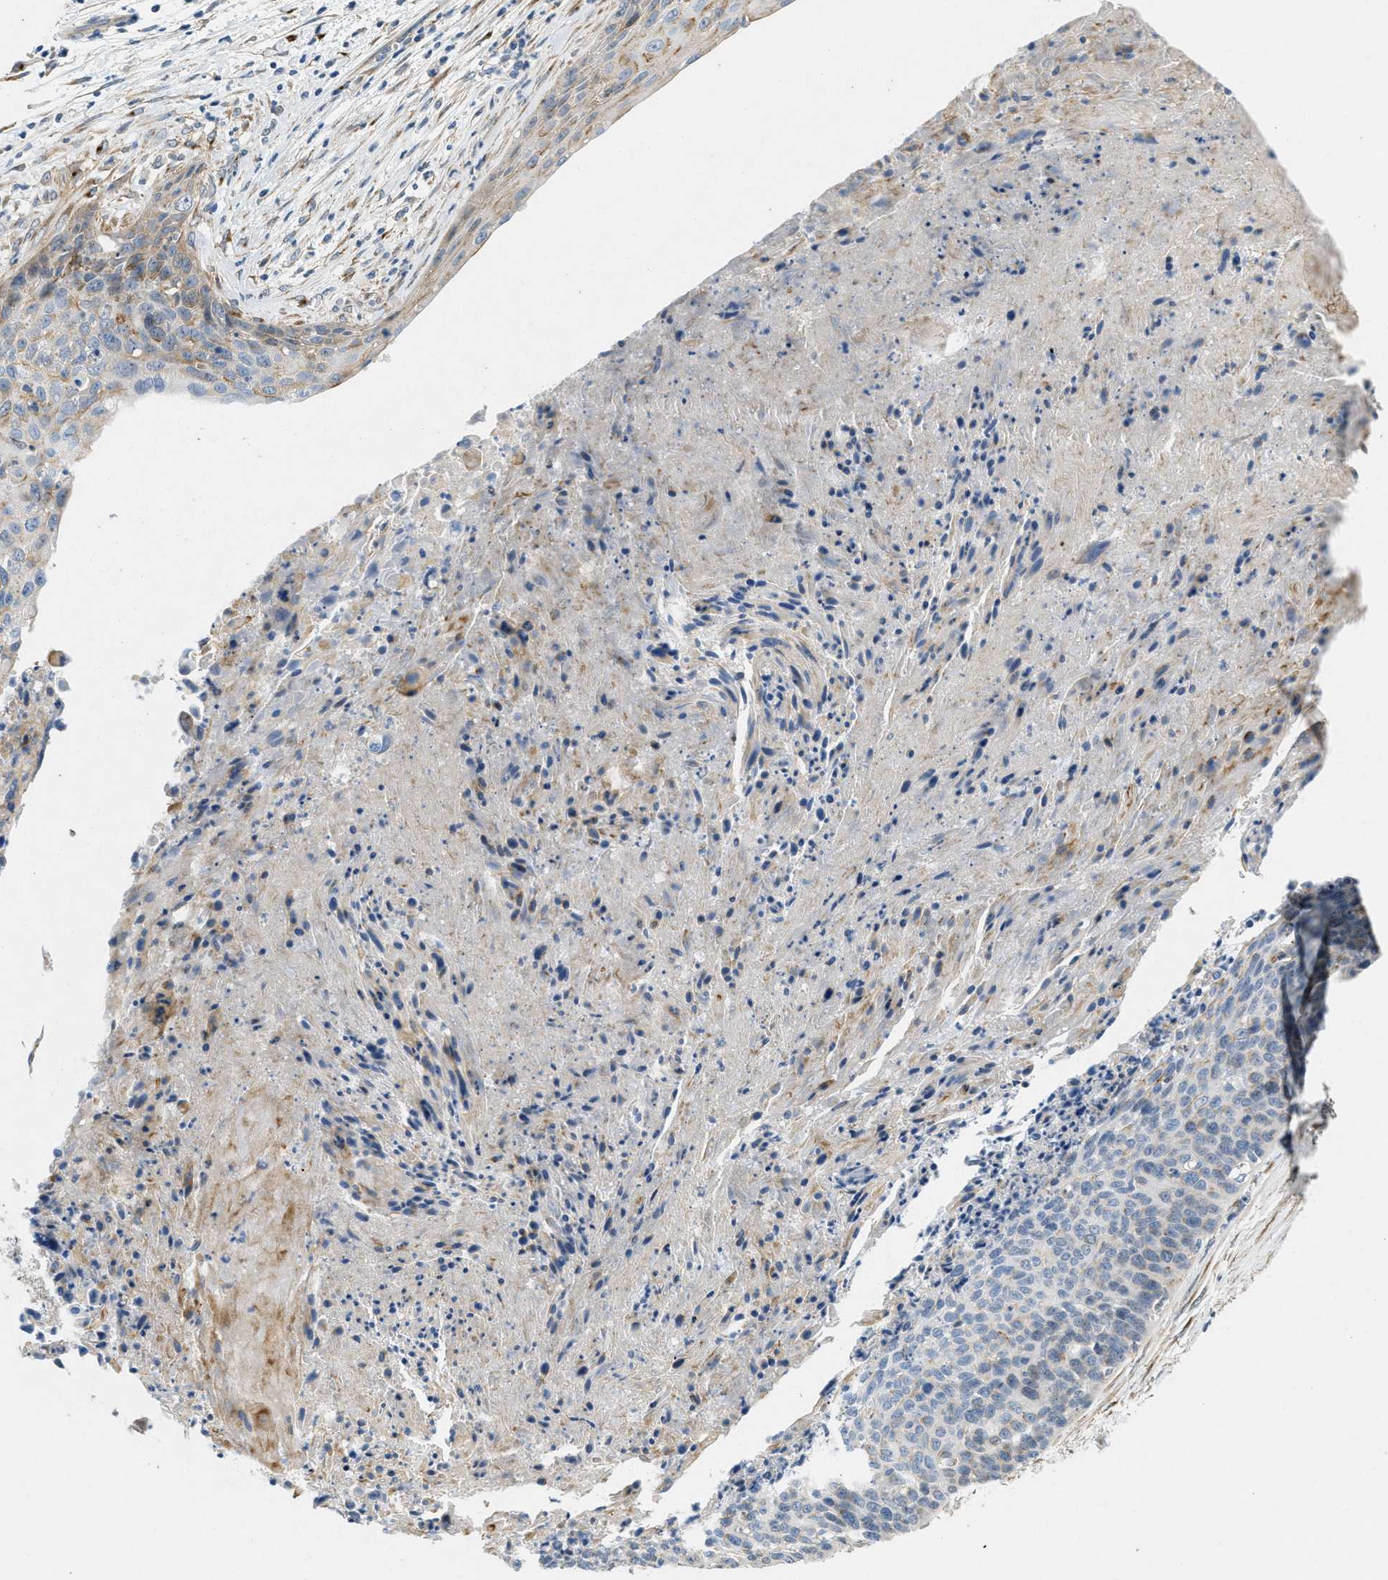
{"staining": {"intensity": "weak", "quantity": "<25%", "location": "cytoplasmic/membranous"}, "tissue": "cervical cancer", "cell_type": "Tumor cells", "image_type": "cancer", "snomed": [{"axis": "morphology", "description": "Squamous cell carcinoma, NOS"}, {"axis": "topography", "description": "Cervix"}], "caption": "This is an immunohistochemistry image of human cervical squamous cell carcinoma. There is no expression in tumor cells.", "gene": "ADCY5", "patient": {"sex": "female", "age": 55}}